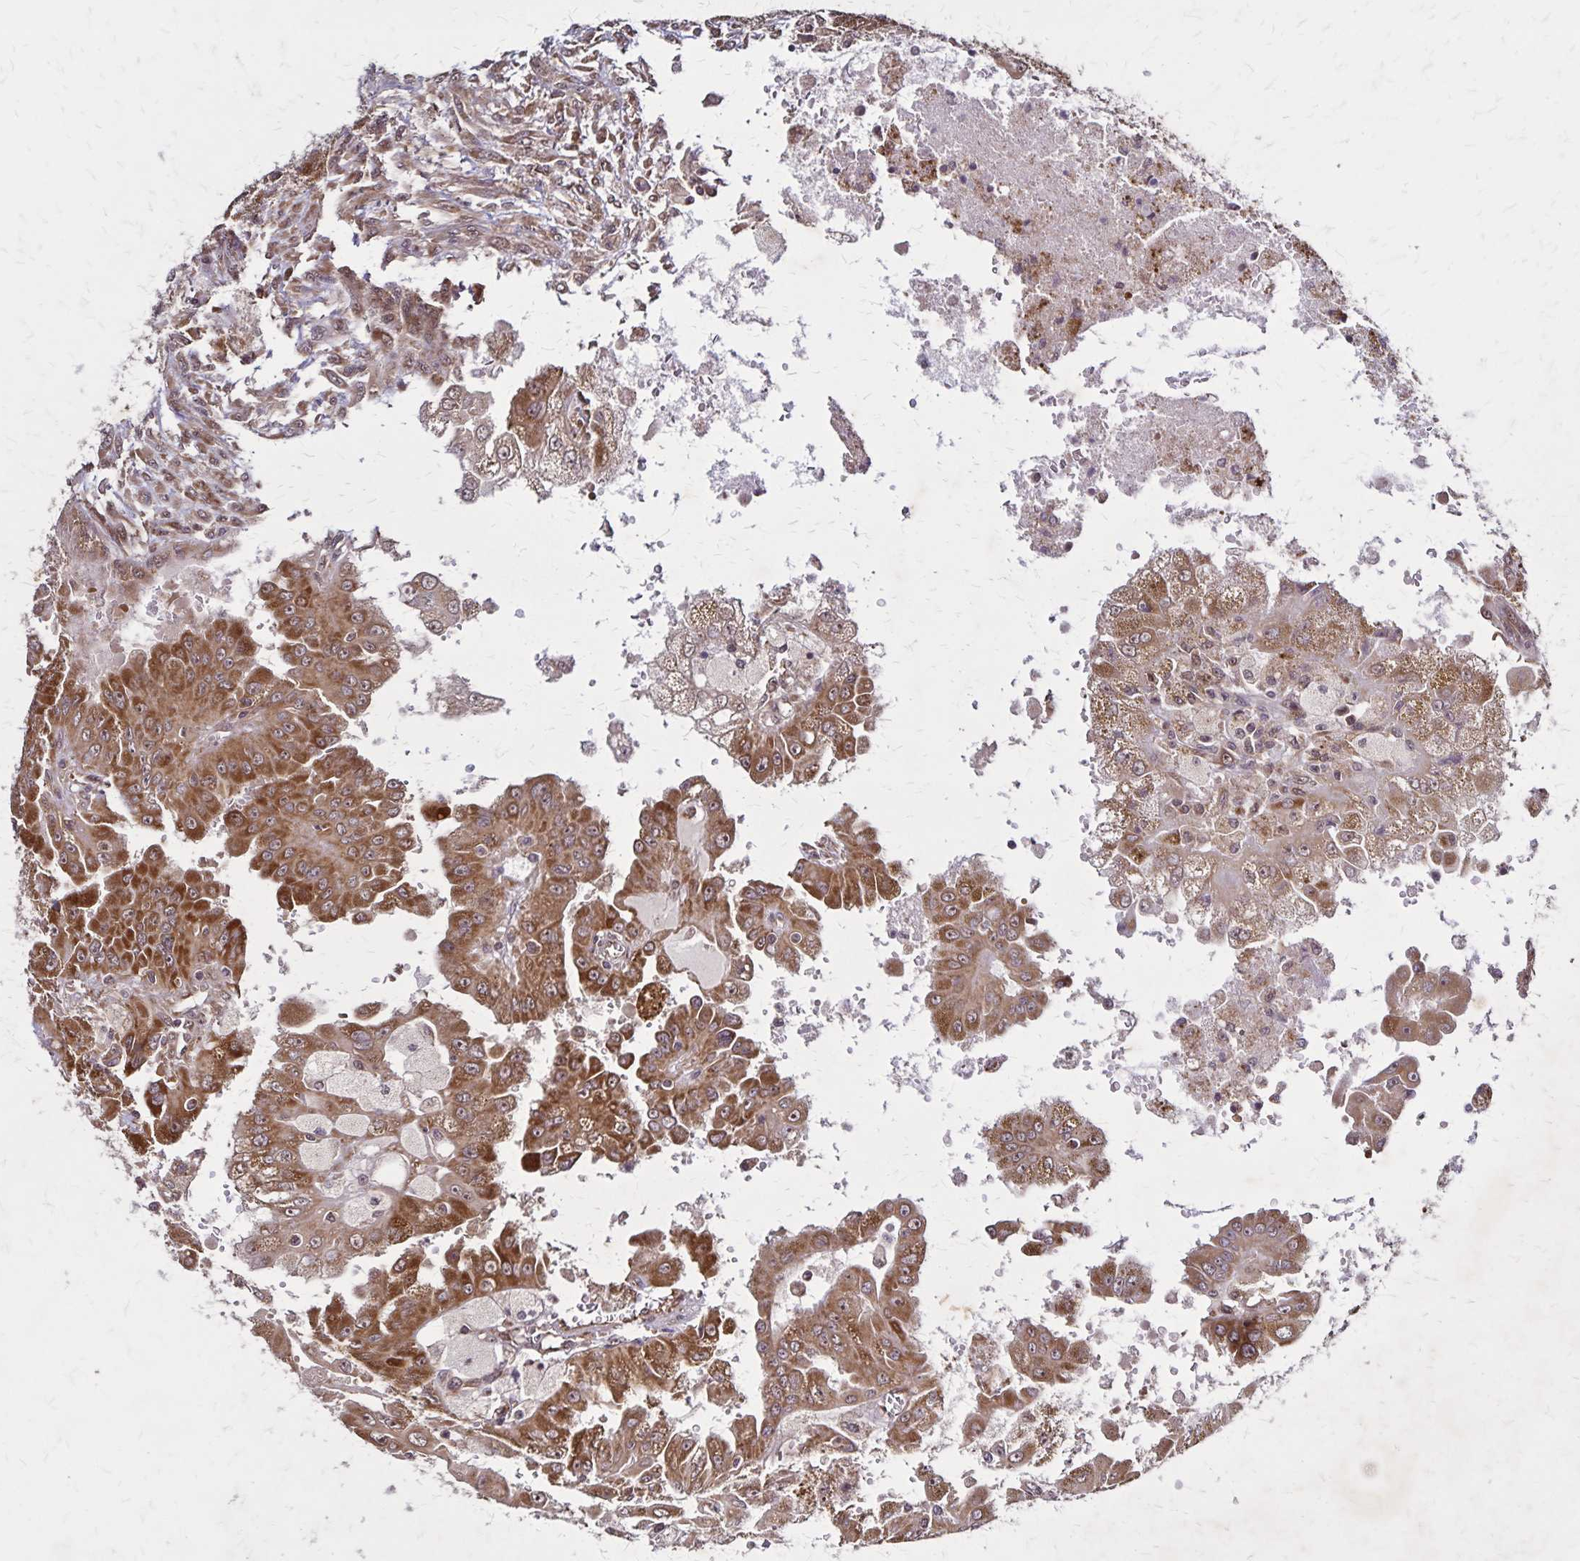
{"staining": {"intensity": "strong", "quantity": ">75%", "location": "cytoplasmic/membranous"}, "tissue": "renal cancer", "cell_type": "Tumor cells", "image_type": "cancer", "snomed": [{"axis": "morphology", "description": "Adenocarcinoma, NOS"}, {"axis": "topography", "description": "Kidney"}], "caption": "Immunohistochemical staining of human renal cancer (adenocarcinoma) reveals high levels of strong cytoplasmic/membranous staining in about >75% of tumor cells.", "gene": "NFS1", "patient": {"sex": "male", "age": 58}}